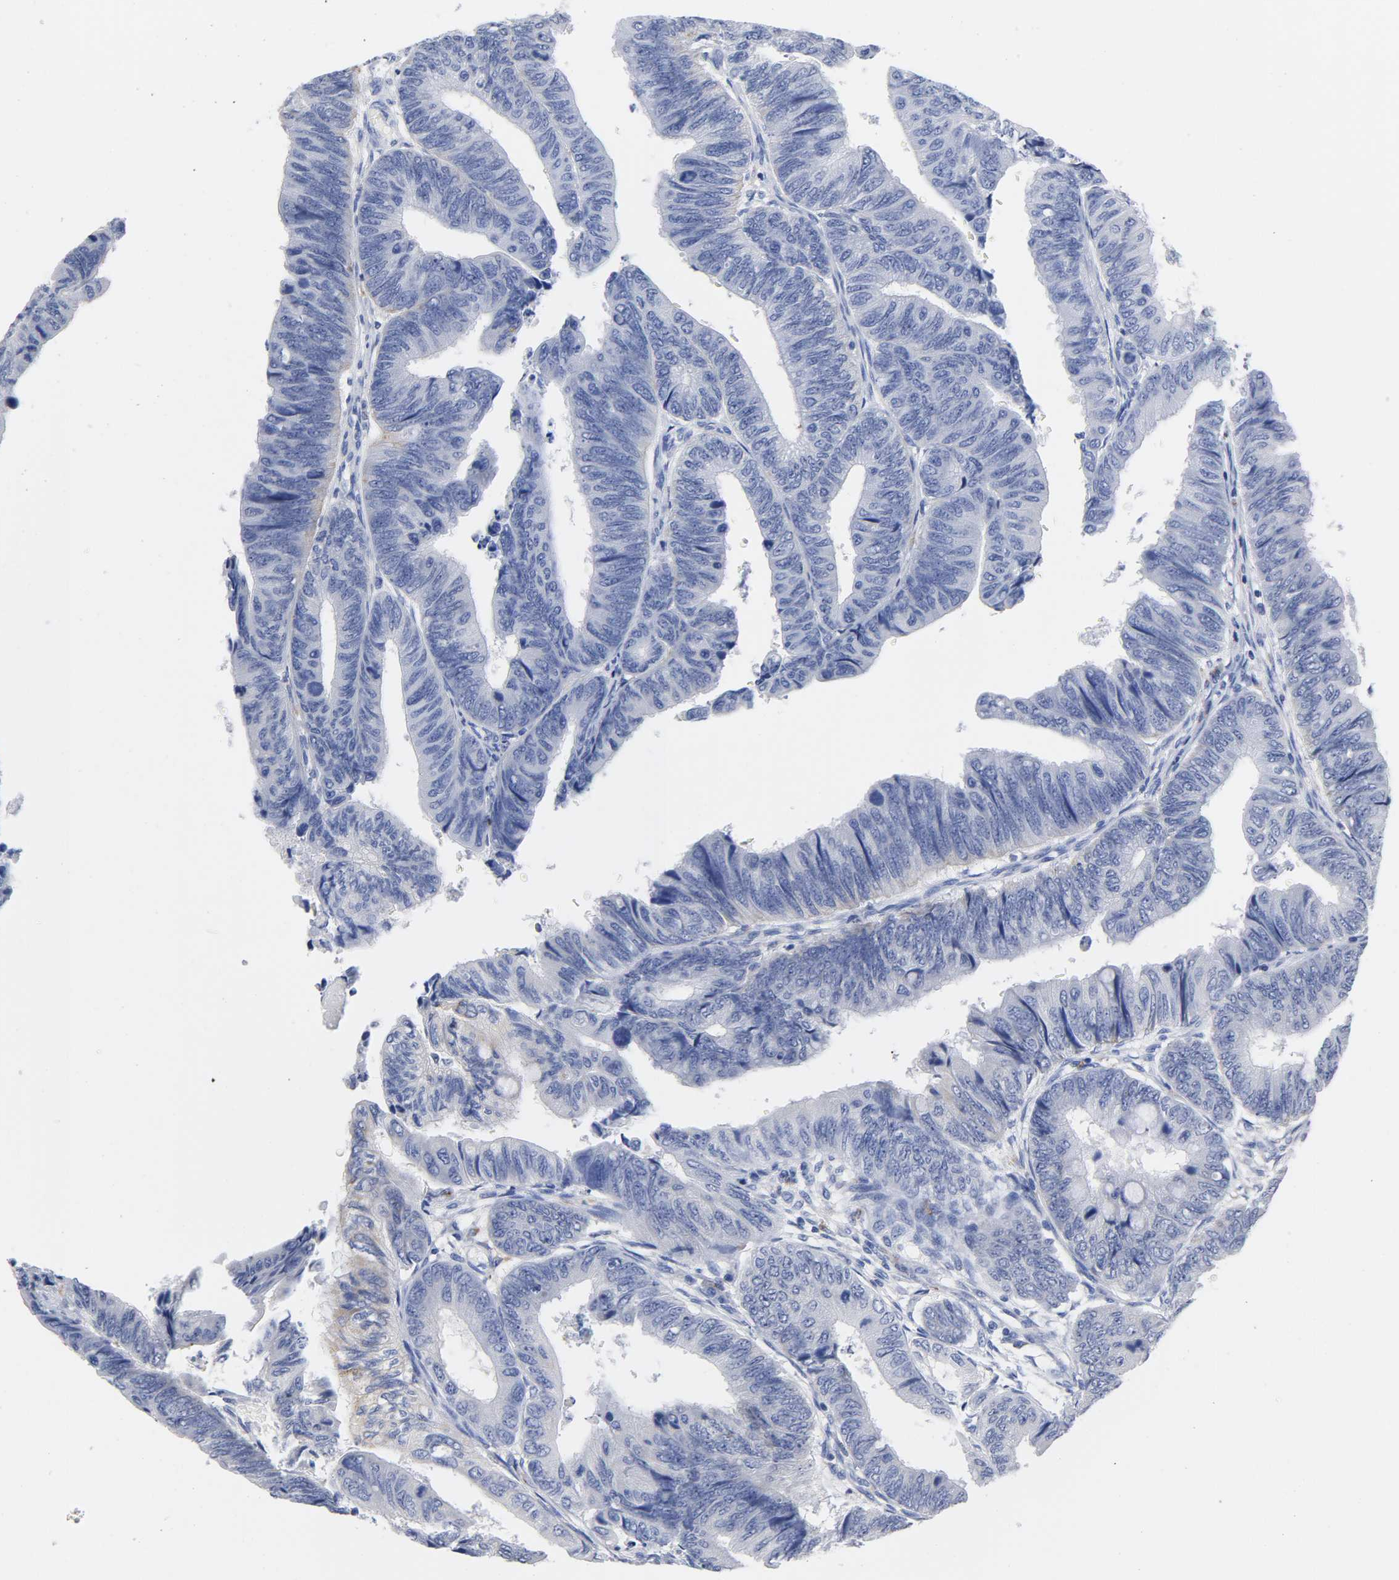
{"staining": {"intensity": "negative", "quantity": "none", "location": "none"}, "tissue": "colorectal cancer", "cell_type": "Tumor cells", "image_type": "cancer", "snomed": [{"axis": "morphology", "description": "Normal tissue, NOS"}, {"axis": "morphology", "description": "Adenocarcinoma, NOS"}, {"axis": "topography", "description": "Rectum"}, {"axis": "topography", "description": "Peripheral nerve tissue"}], "caption": "Photomicrograph shows no protein staining in tumor cells of colorectal adenocarcinoma tissue.", "gene": "SEMA5A", "patient": {"sex": "male", "age": 92}}